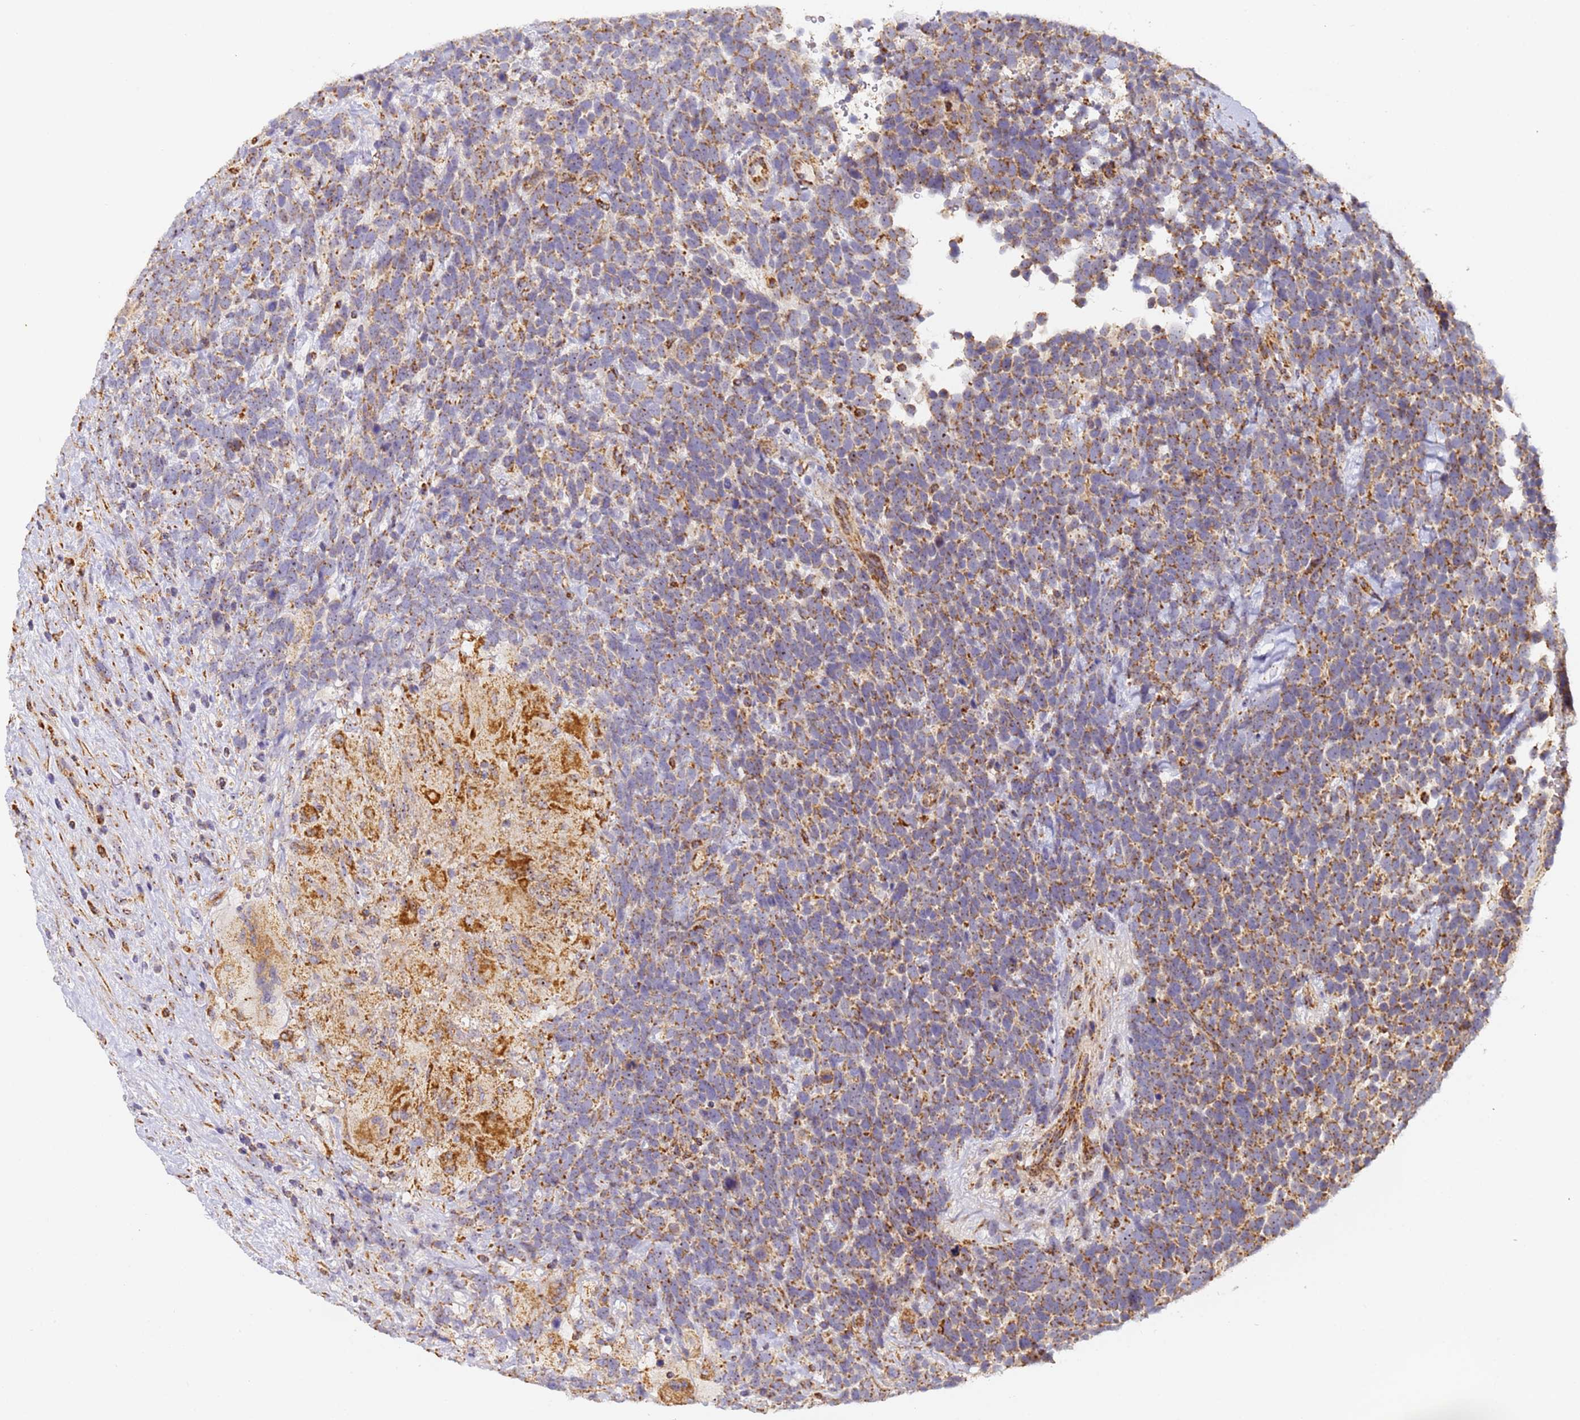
{"staining": {"intensity": "moderate", "quantity": ">75%", "location": "cytoplasmic/membranous"}, "tissue": "urothelial cancer", "cell_type": "Tumor cells", "image_type": "cancer", "snomed": [{"axis": "morphology", "description": "Urothelial carcinoma, High grade"}, {"axis": "topography", "description": "Urinary bladder"}], "caption": "Urothelial carcinoma (high-grade) was stained to show a protein in brown. There is medium levels of moderate cytoplasmic/membranous staining in about >75% of tumor cells. (IHC, brightfield microscopy, high magnification).", "gene": "FRG2C", "patient": {"sex": "female", "age": 82}}